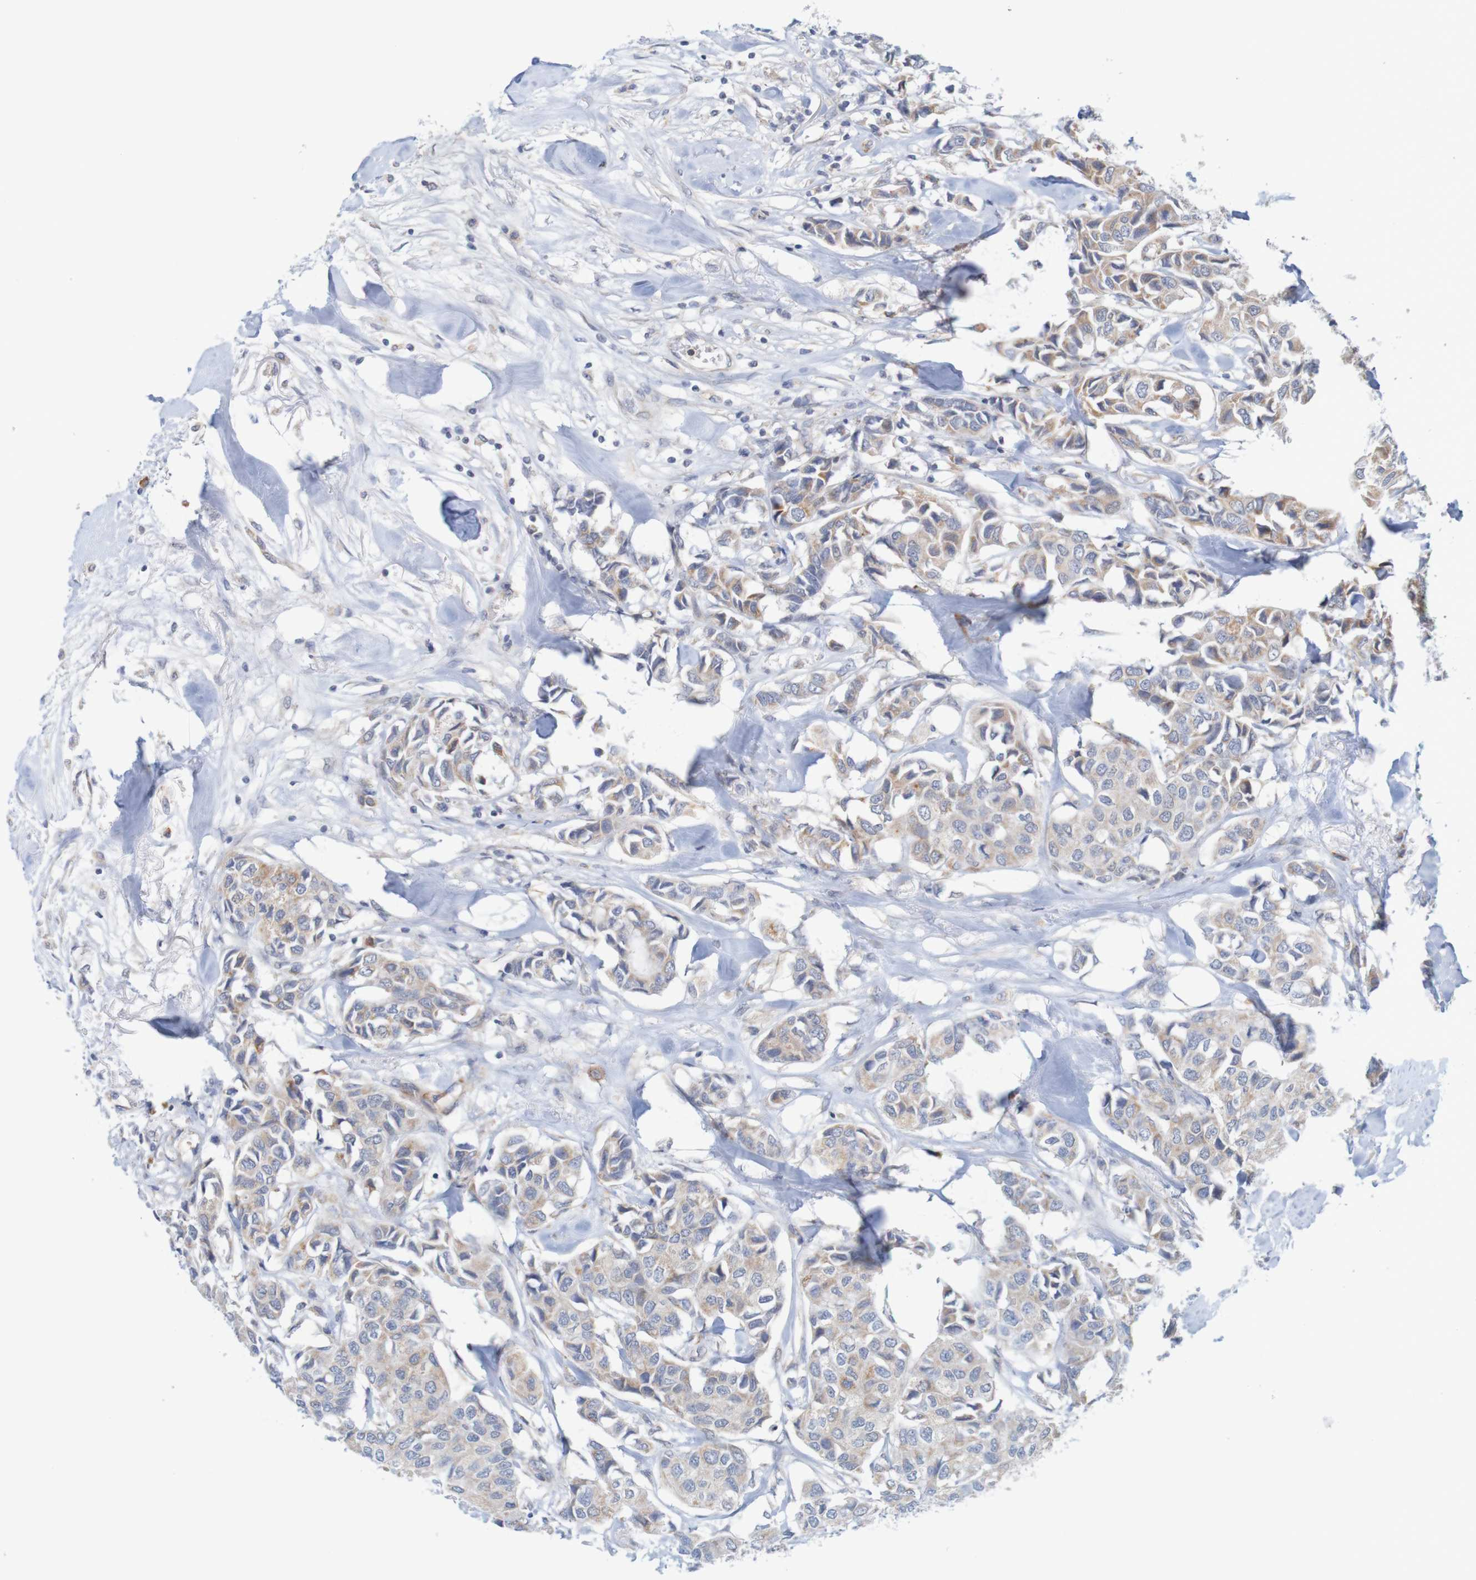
{"staining": {"intensity": "moderate", "quantity": ">75%", "location": "cytoplasmic/membranous"}, "tissue": "breast cancer", "cell_type": "Tumor cells", "image_type": "cancer", "snomed": [{"axis": "morphology", "description": "Duct carcinoma"}, {"axis": "topography", "description": "Breast"}], "caption": "Protein expression analysis of human breast cancer reveals moderate cytoplasmic/membranous positivity in approximately >75% of tumor cells.", "gene": "NAV2", "patient": {"sex": "female", "age": 80}}